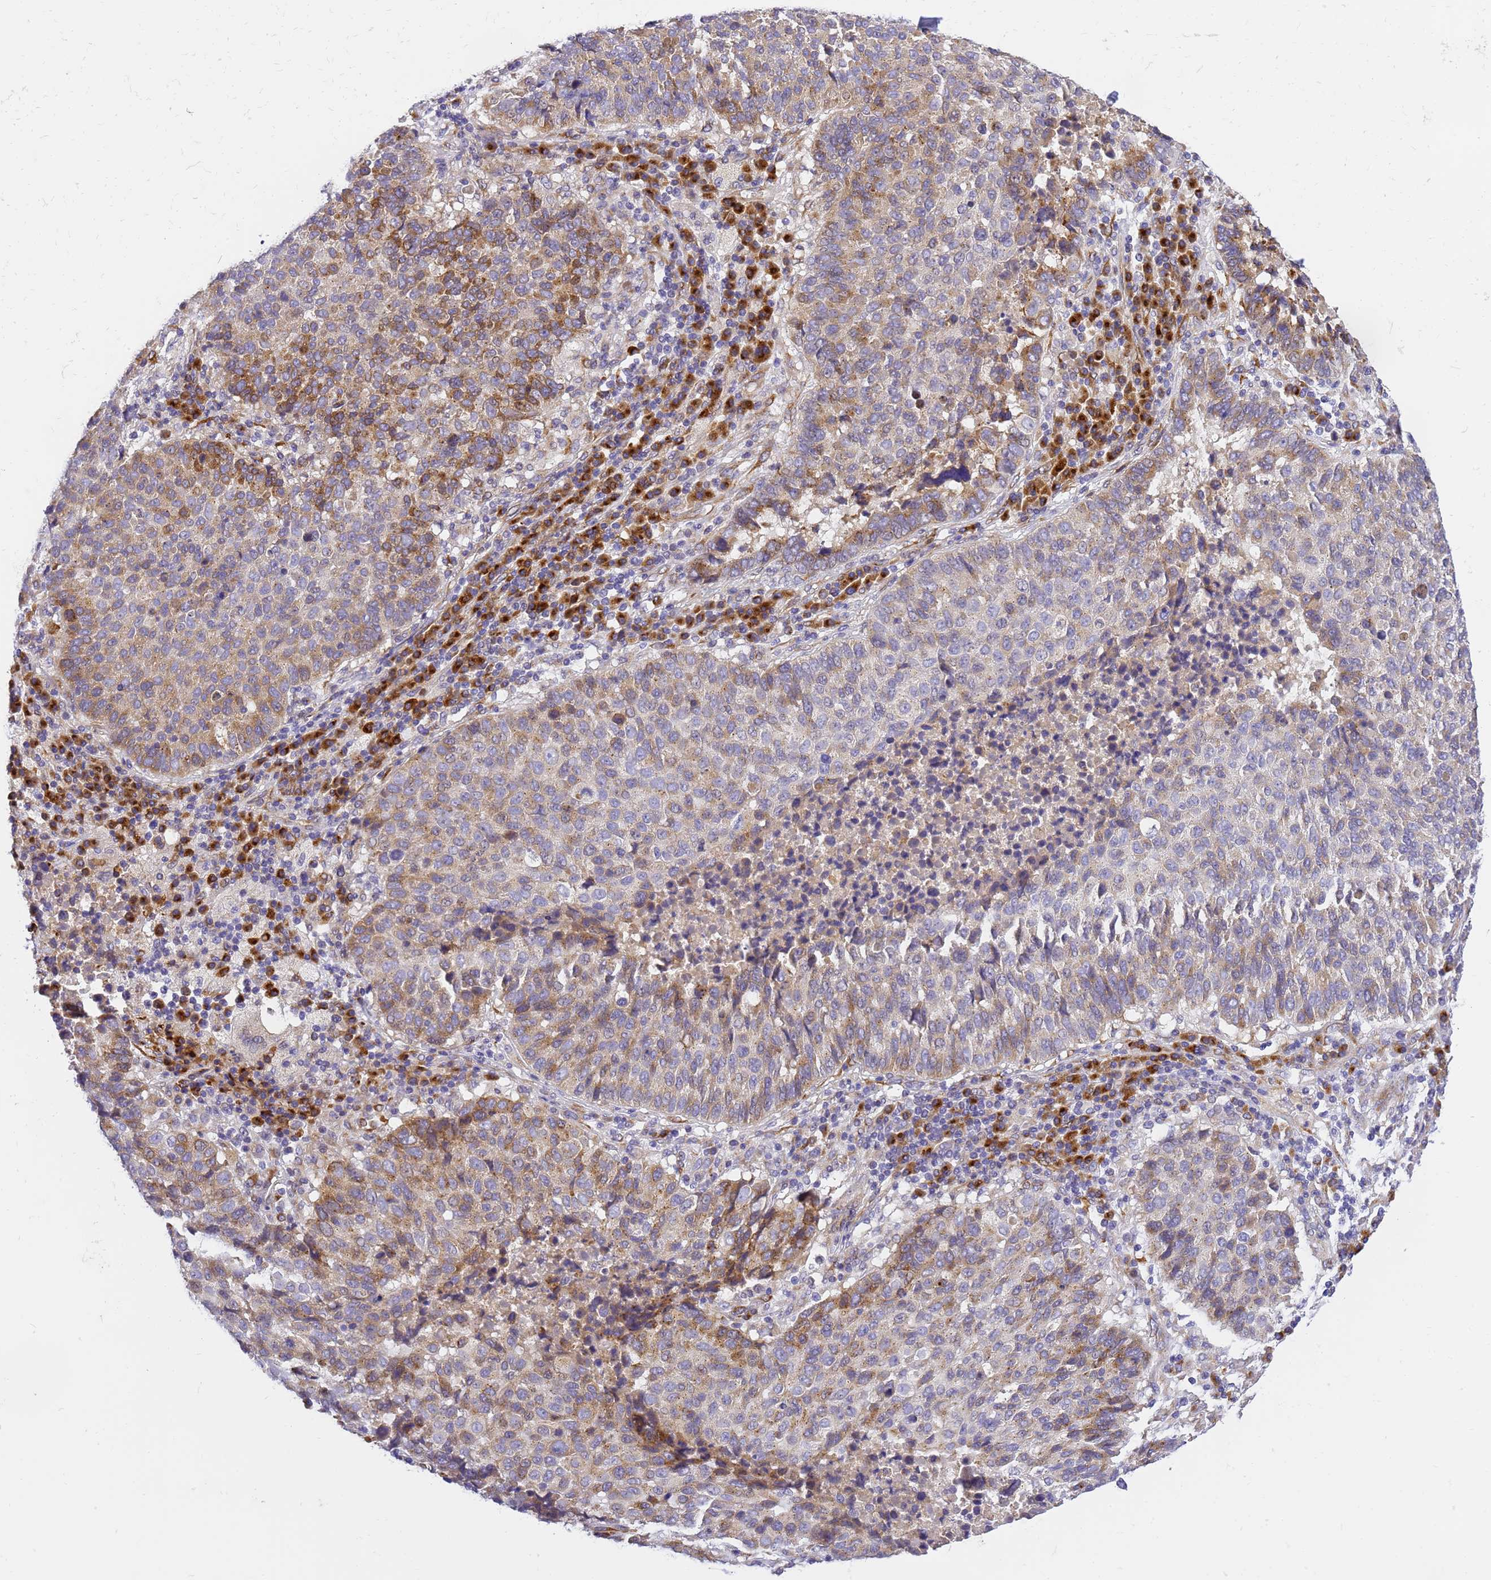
{"staining": {"intensity": "moderate", "quantity": "25%-75%", "location": "cytoplasmic/membranous"}, "tissue": "lung cancer", "cell_type": "Tumor cells", "image_type": "cancer", "snomed": [{"axis": "morphology", "description": "Squamous cell carcinoma, NOS"}, {"axis": "topography", "description": "Lung"}], "caption": "Brown immunohistochemical staining in lung cancer displays moderate cytoplasmic/membranous staining in about 25%-75% of tumor cells. (DAB = brown stain, brightfield microscopy at high magnification).", "gene": "RHBDD3", "patient": {"sex": "male", "age": 73}}